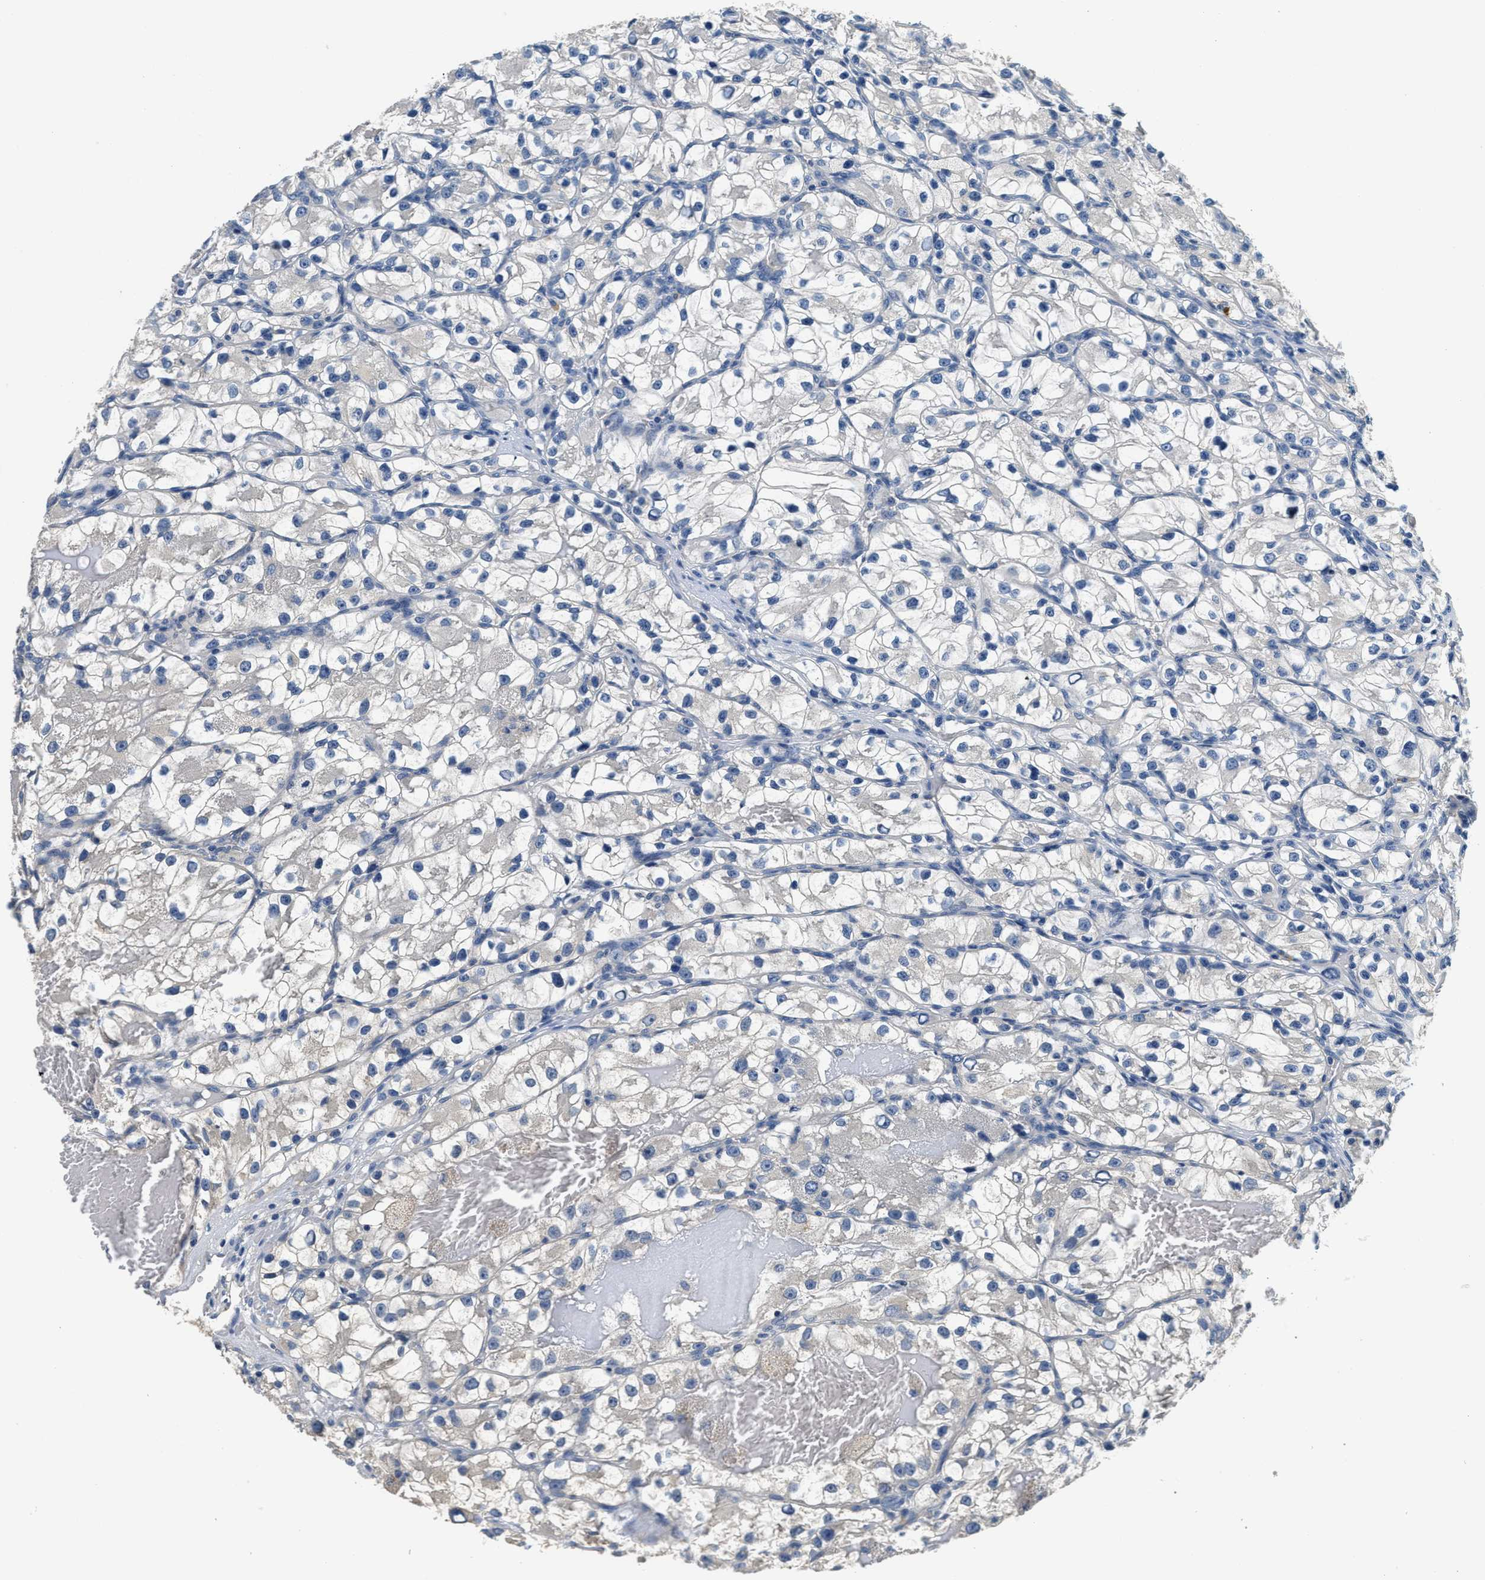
{"staining": {"intensity": "negative", "quantity": "none", "location": "none"}, "tissue": "renal cancer", "cell_type": "Tumor cells", "image_type": "cancer", "snomed": [{"axis": "morphology", "description": "Adenocarcinoma, NOS"}, {"axis": "topography", "description": "Kidney"}], "caption": "The image reveals no significant staining in tumor cells of renal cancer.", "gene": "ALDH3A2", "patient": {"sex": "female", "age": 57}}